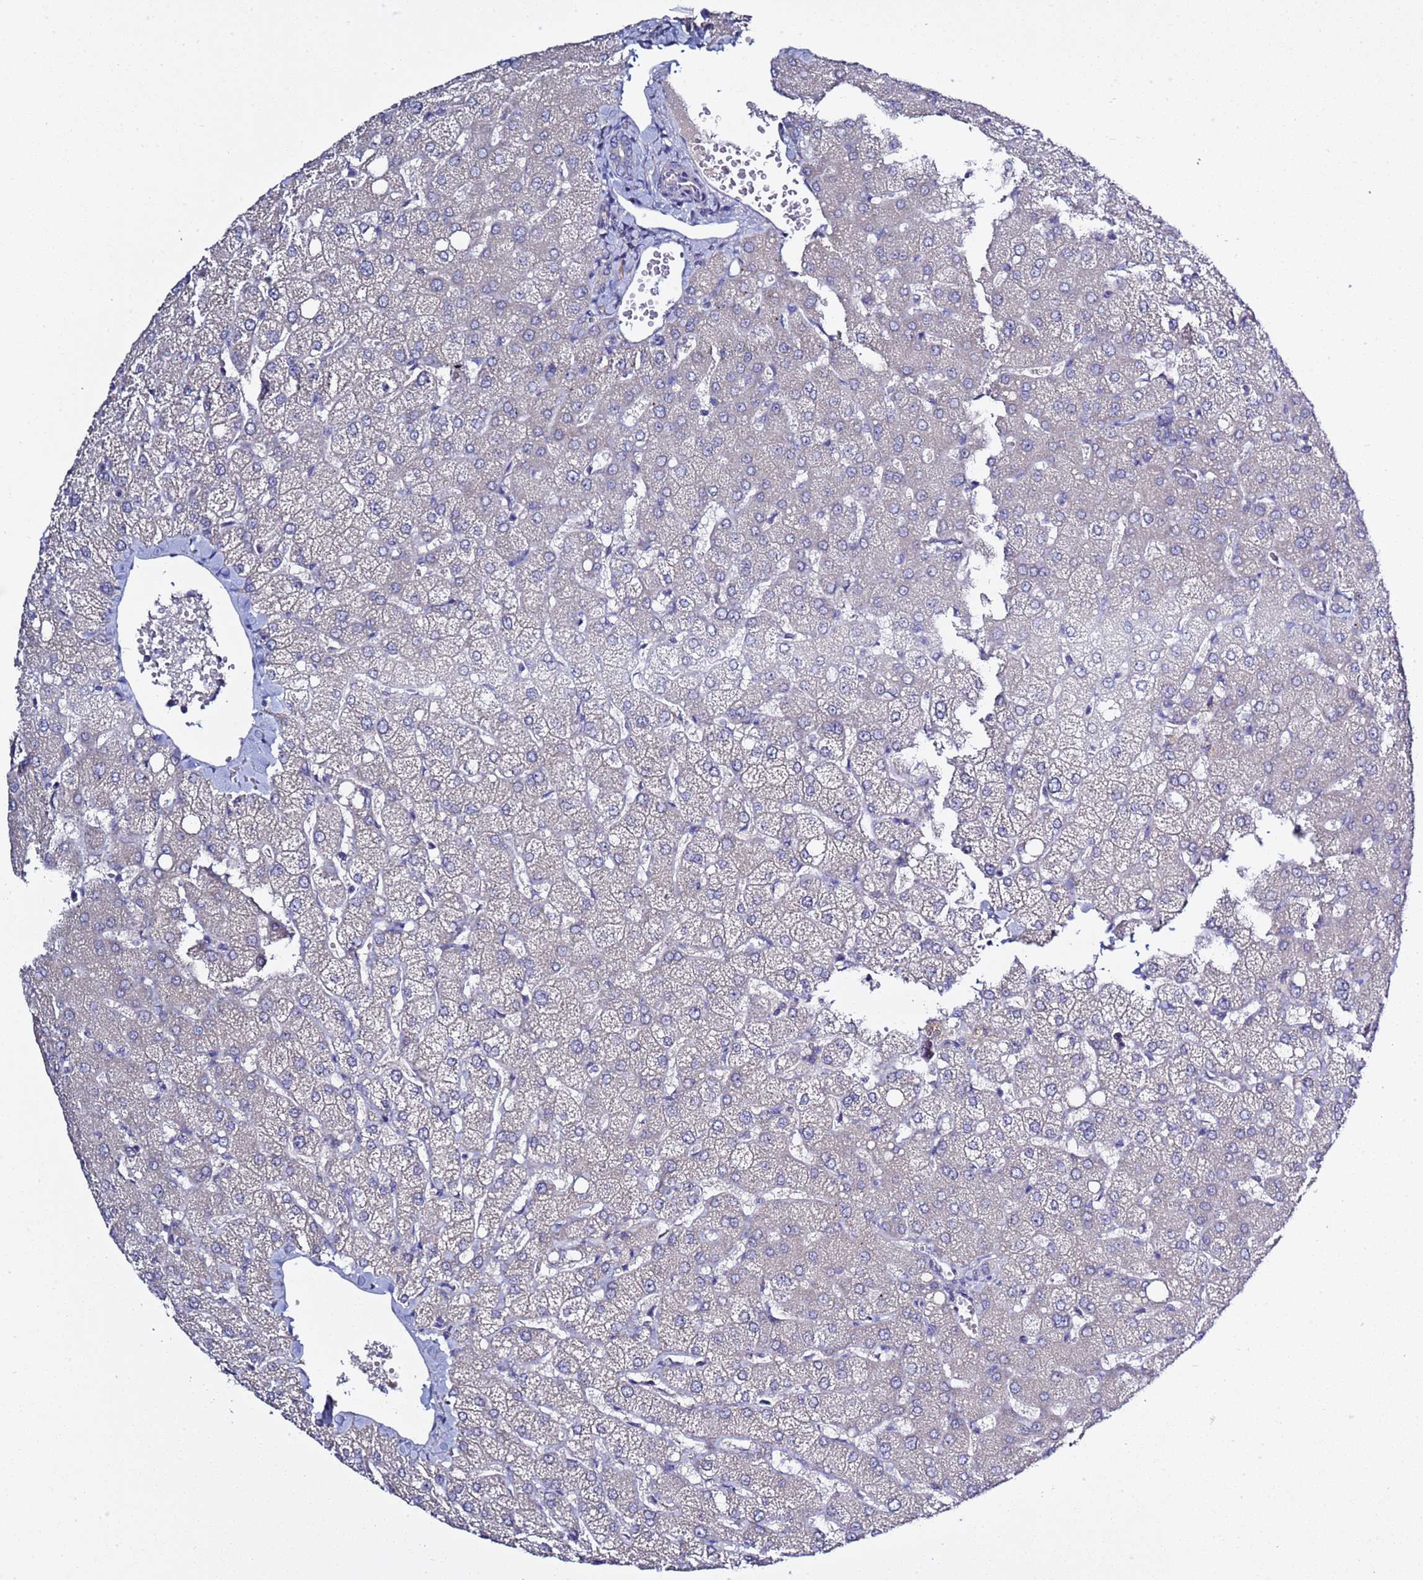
{"staining": {"intensity": "negative", "quantity": "none", "location": "none"}, "tissue": "liver", "cell_type": "Cholangiocytes", "image_type": "normal", "snomed": [{"axis": "morphology", "description": "Normal tissue, NOS"}, {"axis": "topography", "description": "Liver"}], "caption": "High power microscopy image of an immunohistochemistry histopathology image of unremarkable liver, revealing no significant positivity in cholangiocytes. (Stains: DAB (3,3'-diaminobenzidine) immunohistochemistry (IHC) with hematoxylin counter stain, Microscopy: brightfield microscopy at high magnification).", "gene": "RABL2A", "patient": {"sex": "female", "age": 54}}